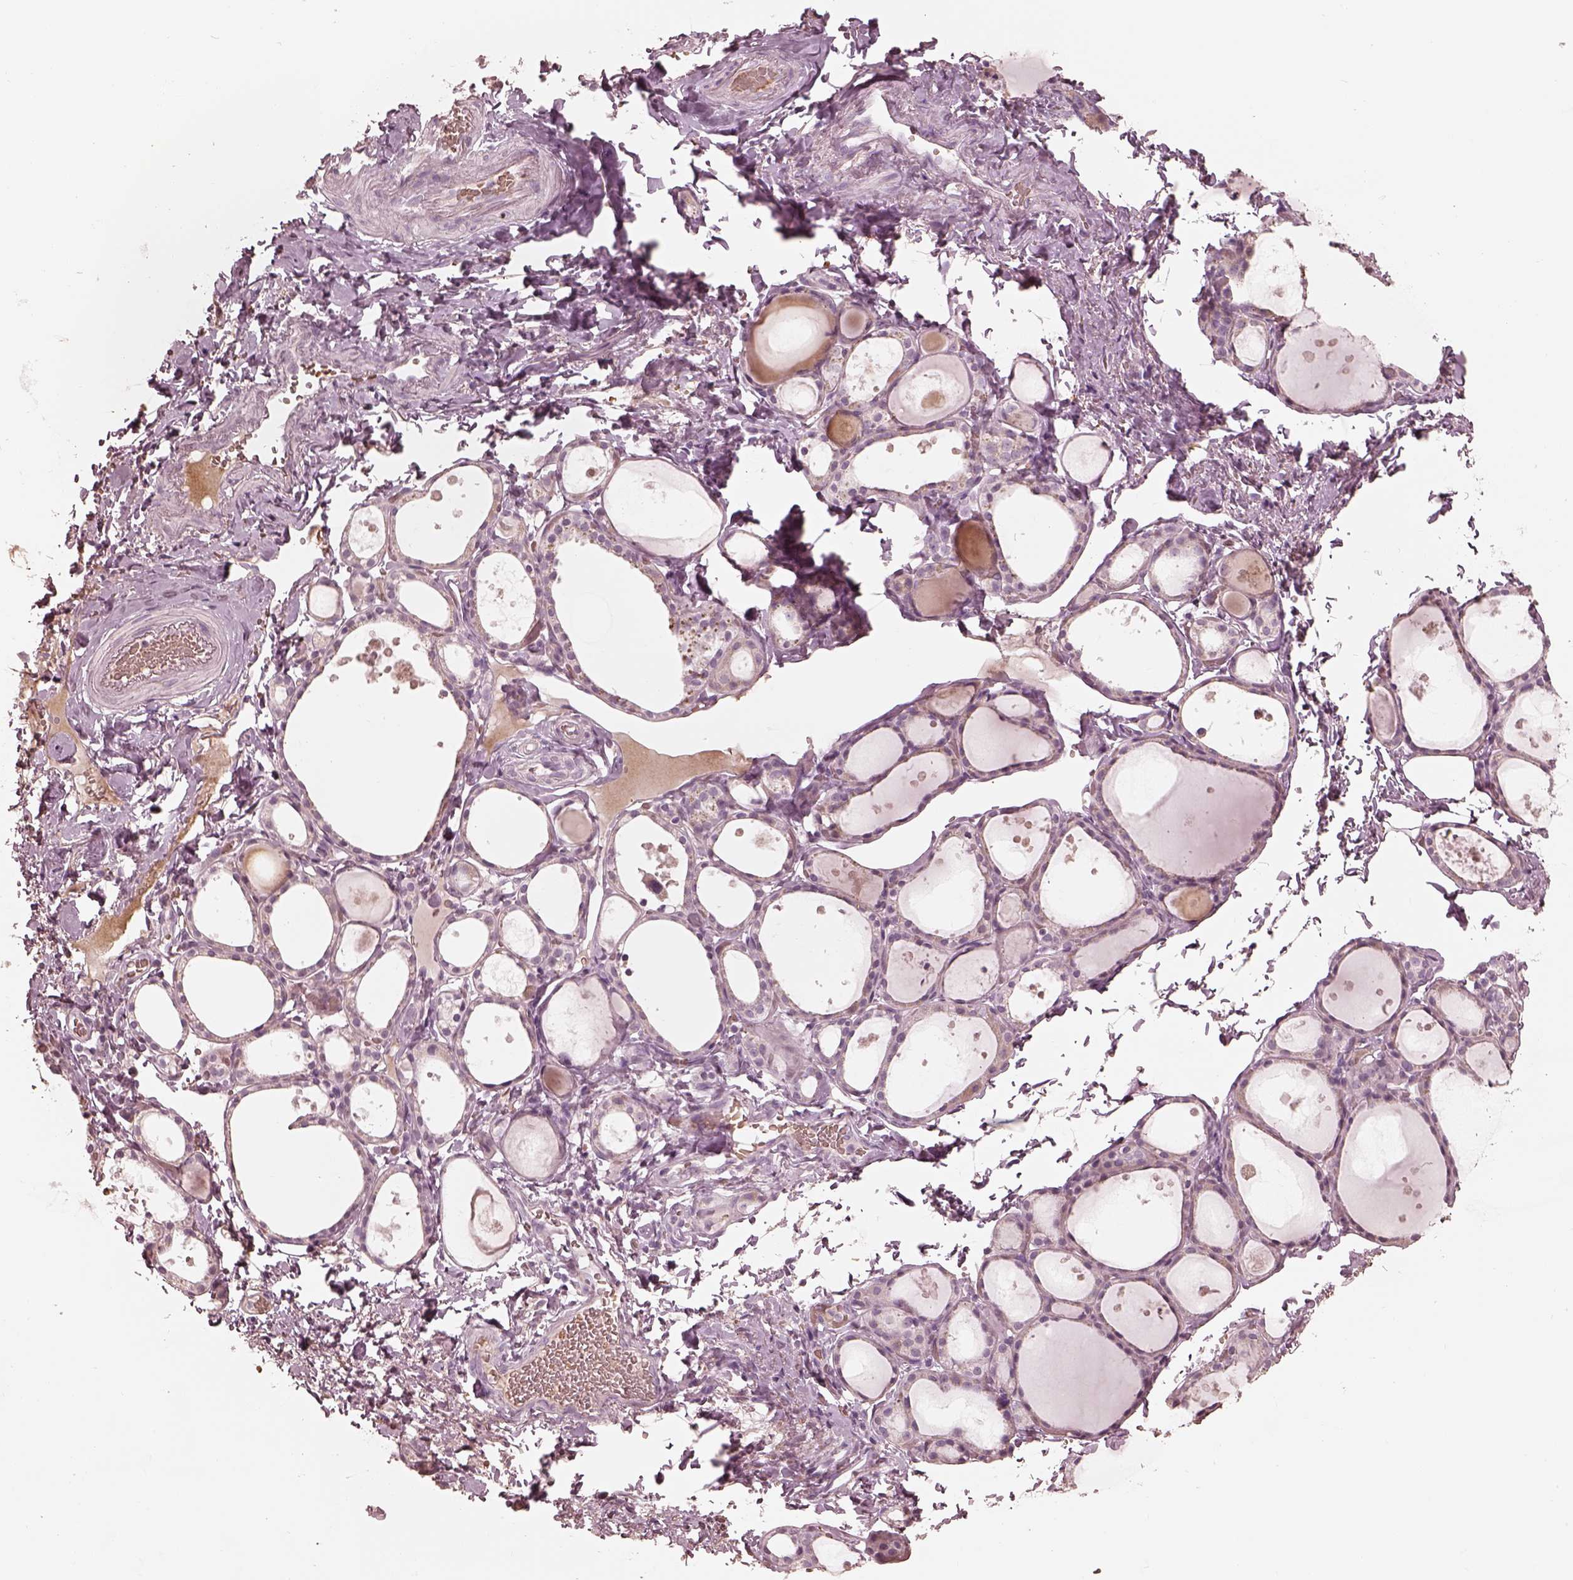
{"staining": {"intensity": "negative", "quantity": "none", "location": "none"}, "tissue": "thyroid gland", "cell_type": "Glandular cells", "image_type": "normal", "snomed": [{"axis": "morphology", "description": "Normal tissue, NOS"}, {"axis": "topography", "description": "Thyroid gland"}], "caption": "High power microscopy micrograph of an immunohistochemistry (IHC) photomicrograph of unremarkable thyroid gland, revealing no significant staining in glandular cells. Nuclei are stained in blue.", "gene": "ANKLE1", "patient": {"sex": "male", "age": 68}}